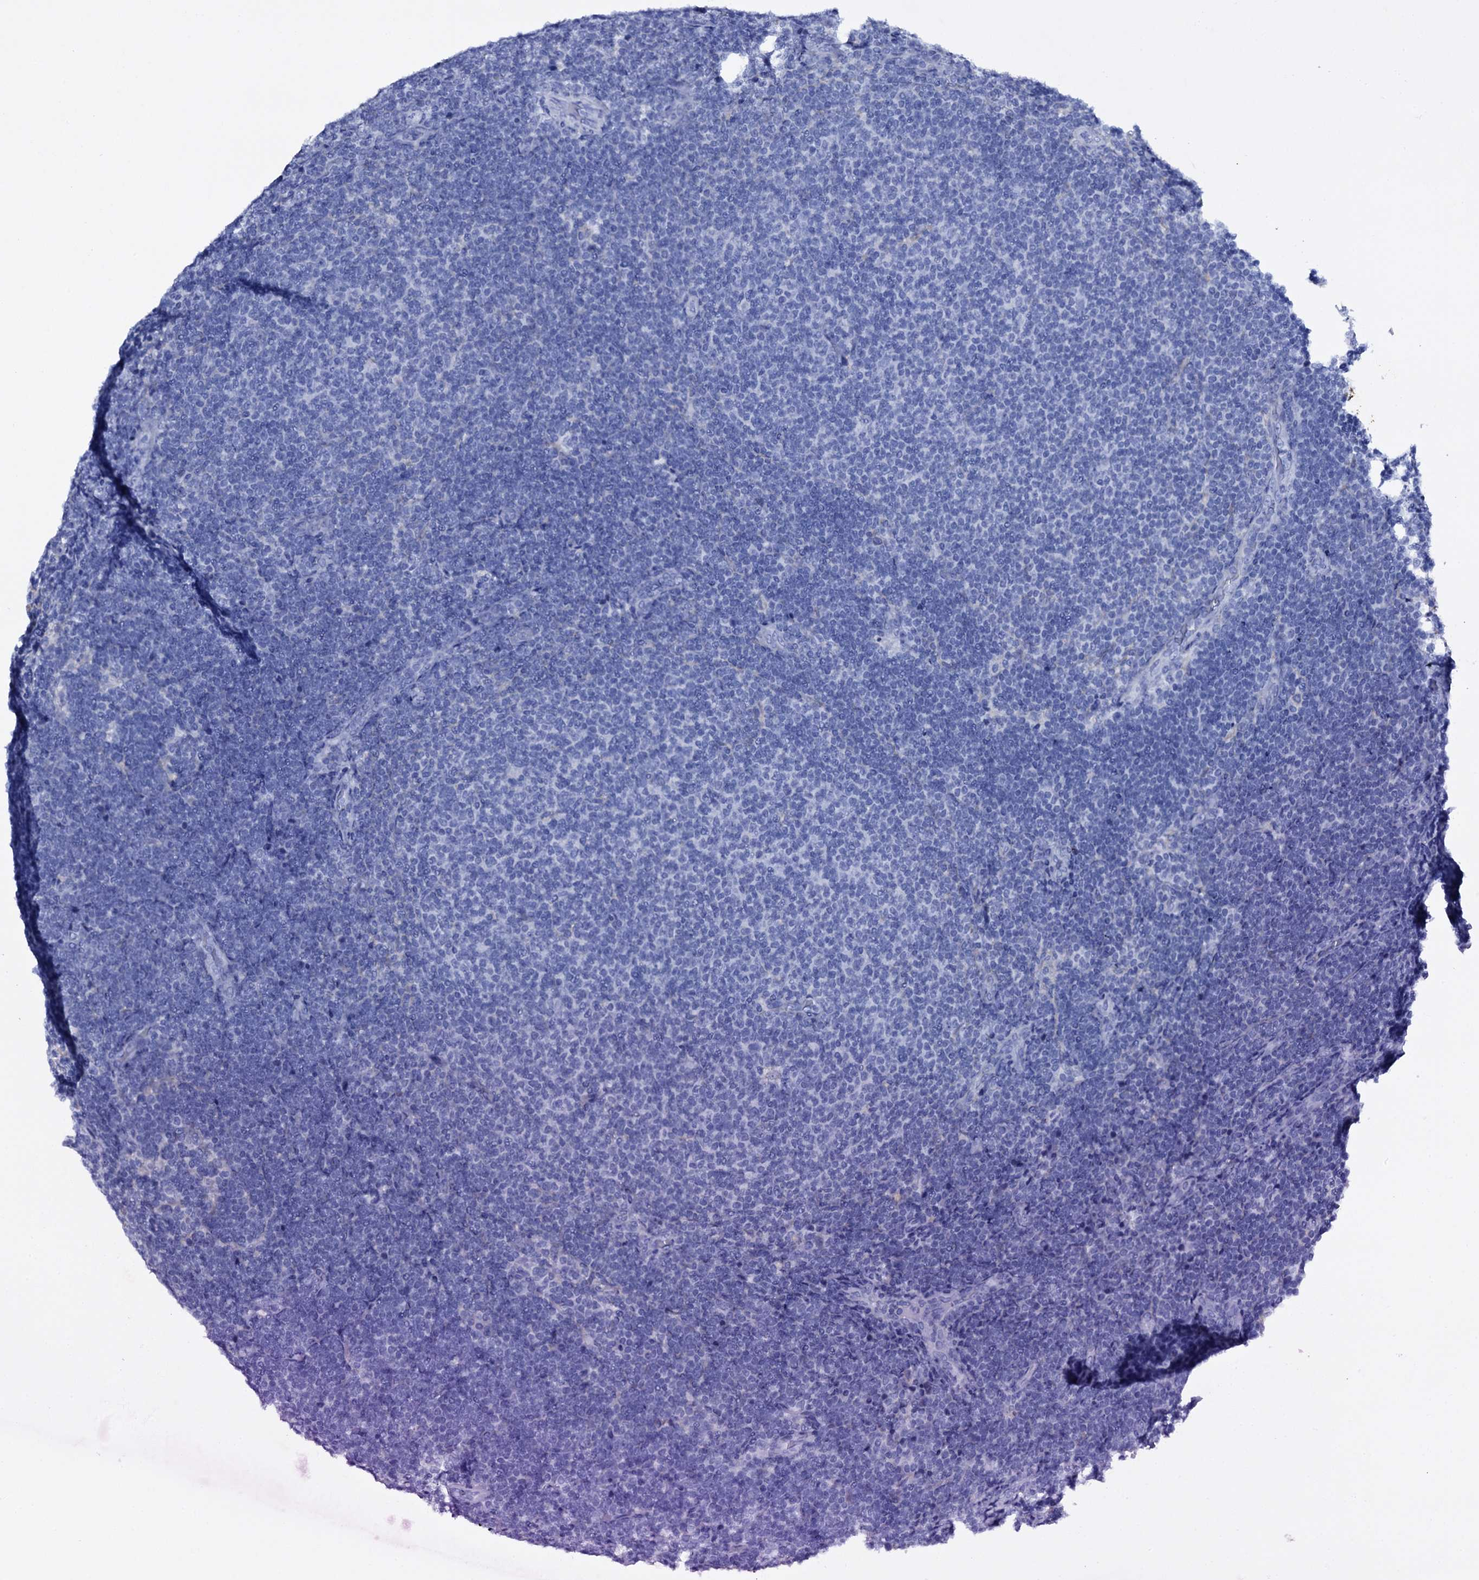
{"staining": {"intensity": "negative", "quantity": "none", "location": "none"}, "tissue": "lymphoma", "cell_type": "Tumor cells", "image_type": "cancer", "snomed": [{"axis": "morphology", "description": "Malignant lymphoma, non-Hodgkin's type, Low grade"}, {"axis": "topography", "description": "Lymph node"}], "caption": "Immunohistochemistry (IHC) micrograph of neoplastic tissue: human lymphoma stained with DAB (3,3'-diaminobenzidine) demonstrates no significant protein positivity in tumor cells.", "gene": "ITPRID2", "patient": {"sex": "male", "age": 66}}